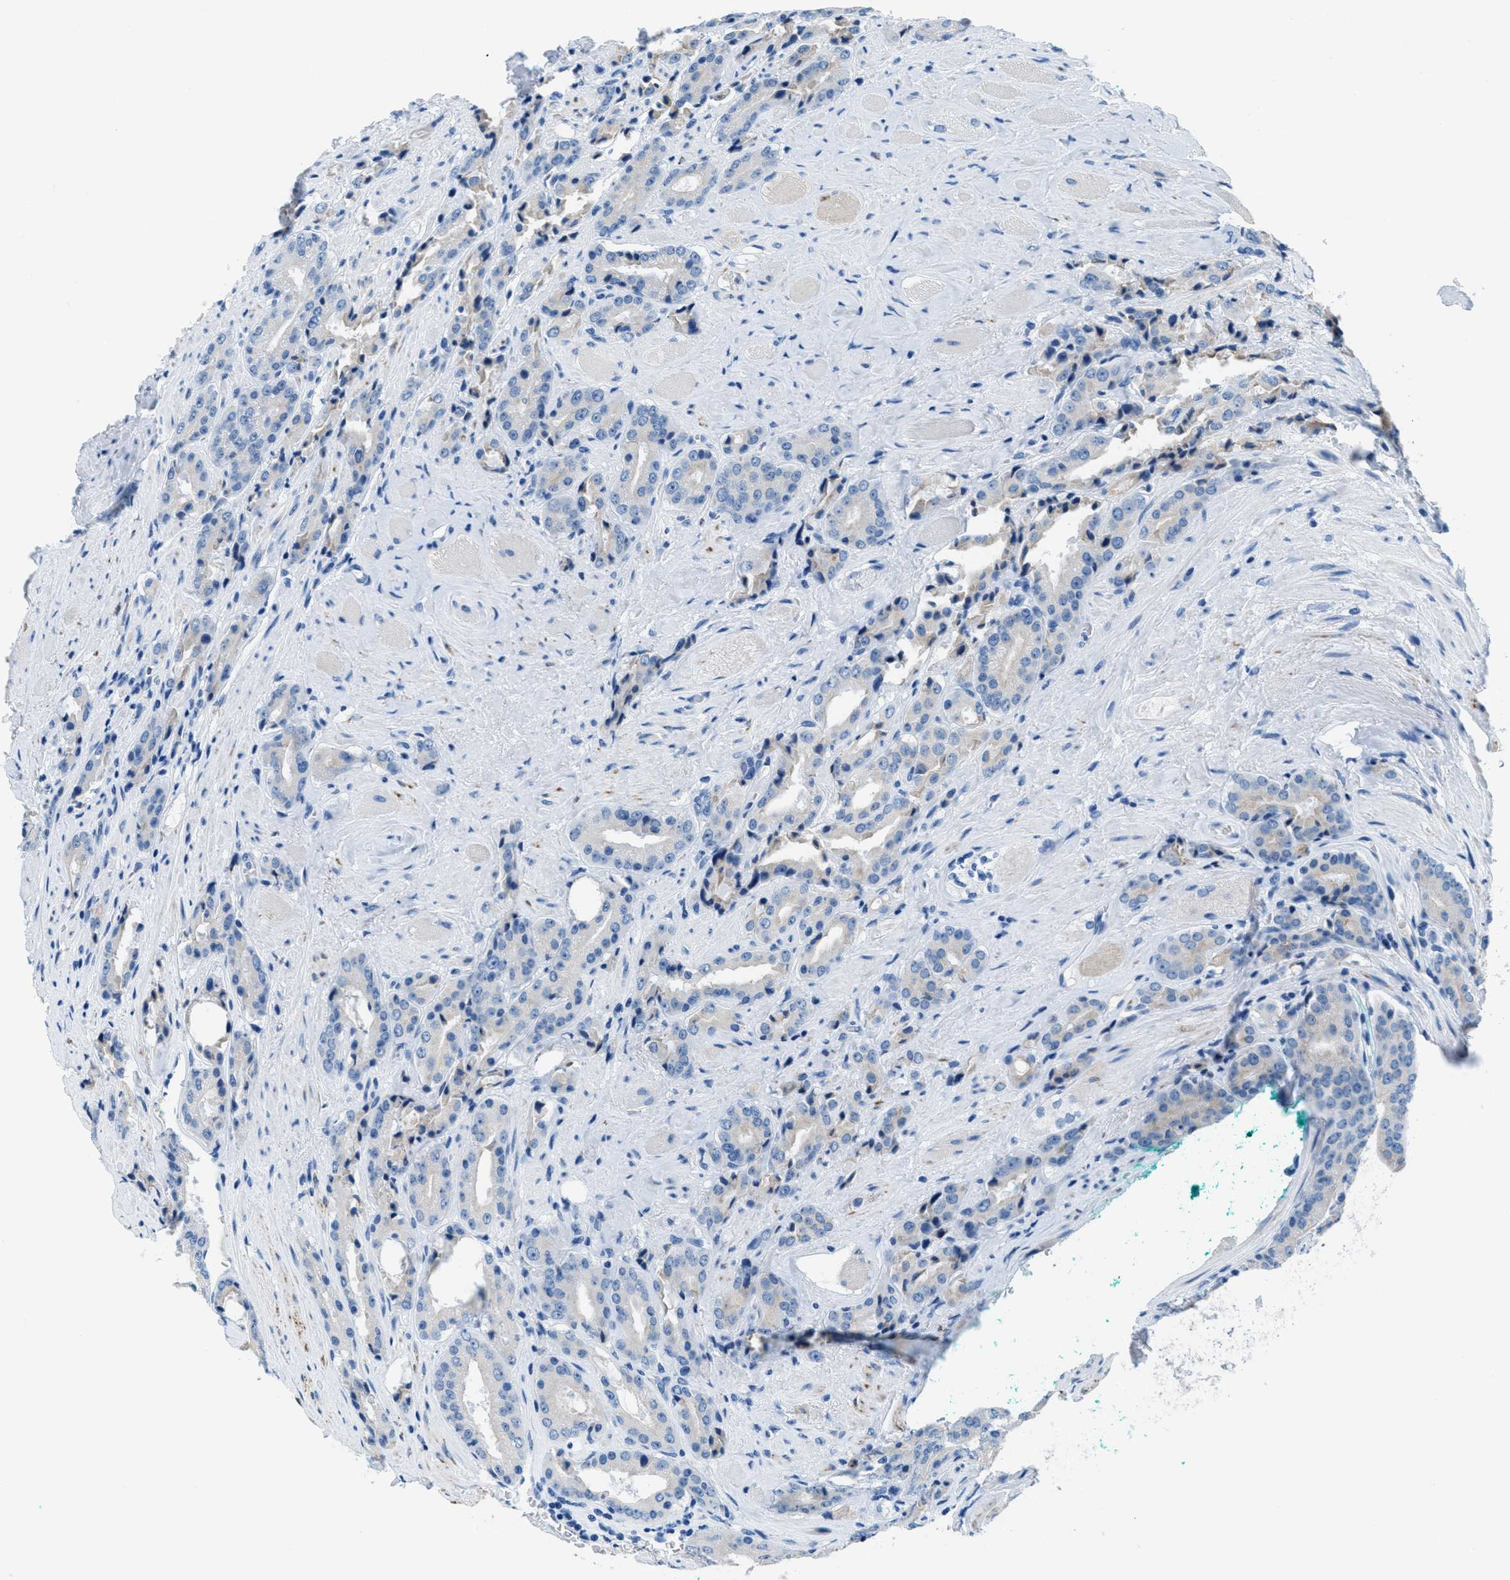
{"staining": {"intensity": "negative", "quantity": "none", "location": "none"}, "tissue": "prostate cancer", "cell_type": "Tumor cells", "image_type": "cancer", "snomed": [{"axis": "morphology", "description": "Adenocarcinoma, High grade"}, {"axis": "topography", "description": "Prostate"}], "caption": "An immunohistochemistry photomicrograph of prostate cancer (high-grade adenocarcinoma) is shown. There is no staining in tumor cells of prostate cancer (high-grade adenocarcinoma).", "gene": "MGARP", "patient": {"sex": "male", "age": 71}}